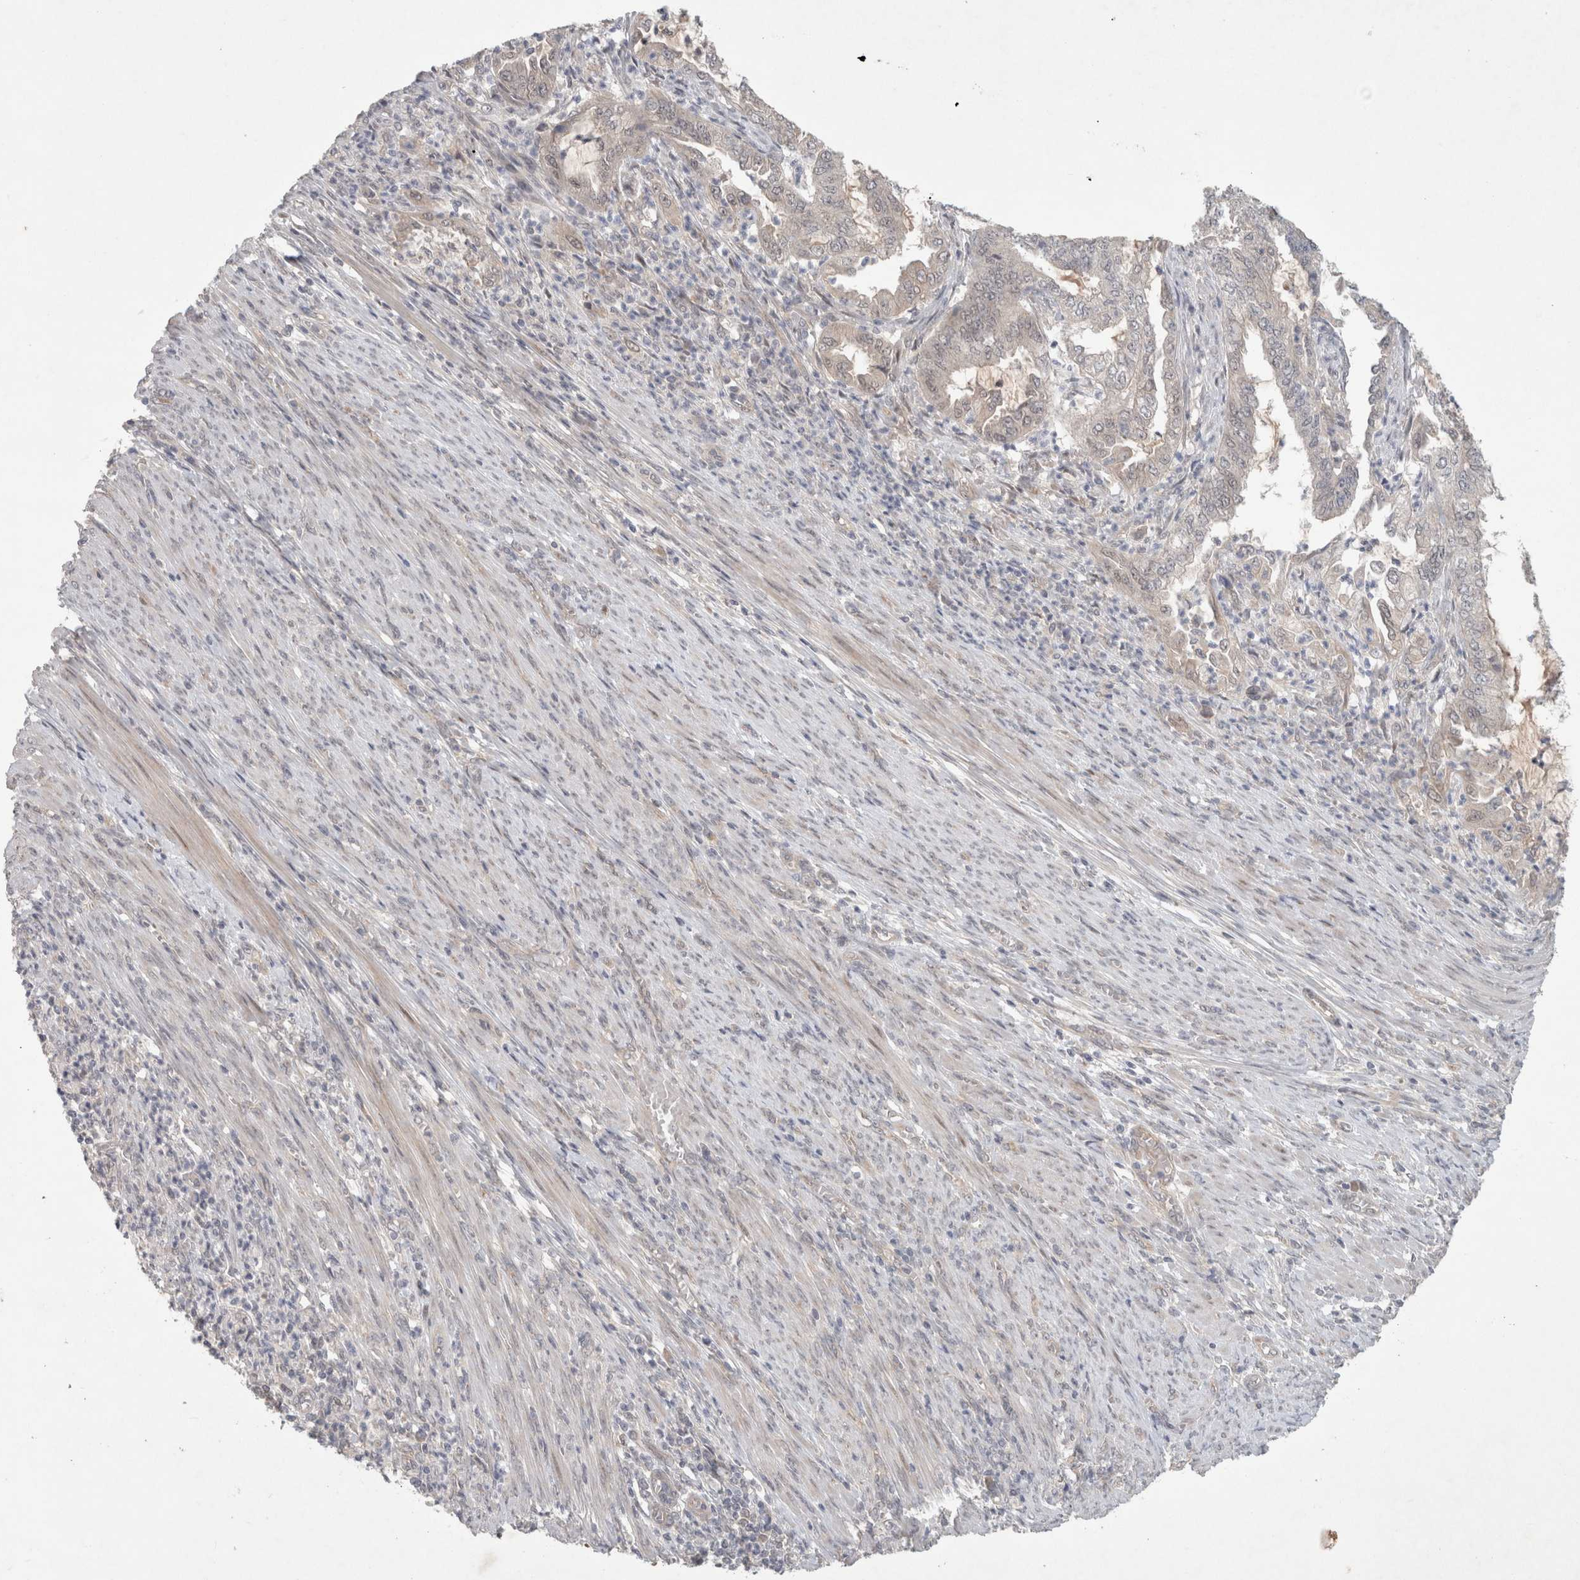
{"staining": {"intensity": "weak", "quantity": "<25%", "location": "cytoplasmic/membranous"}, "tissue": "endometrial cancer", "cell_type": "Tumor cells", "image_type": "cancer", "snomed": [{"axis": "morphology", "description": "Adenocarcinoma, NOS"}, {"axis": "topography", "description": "Endometrium"}], "caption": "This is a image of immunohistochemistry (IHC) staining of adenocarcinoma (endometrial), which shows no positivity in tumor cells.", "gene": "RASAL2", "patient": {"sex": "female", "age": 49}}